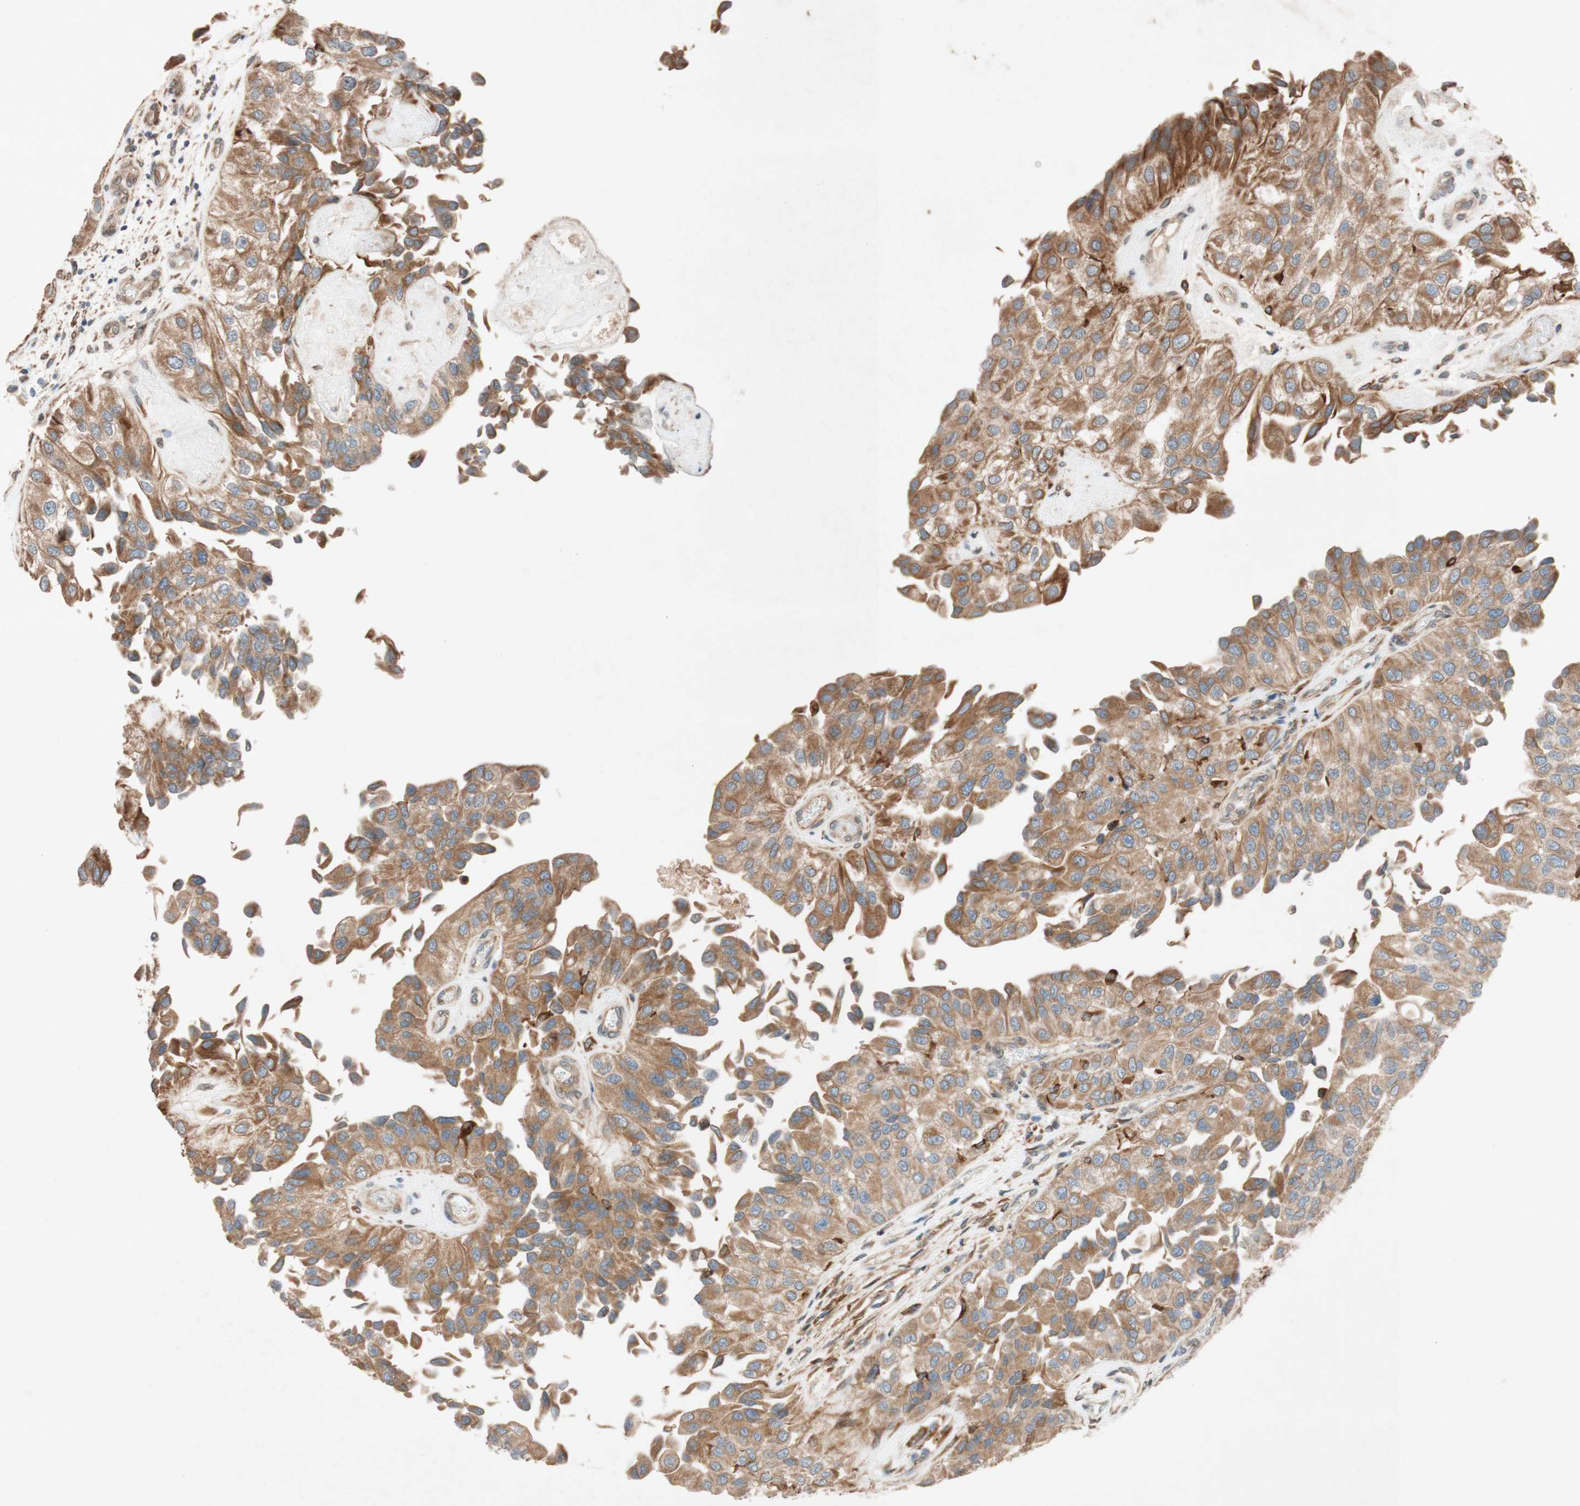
{"staining": {"intensity": "moderate", "quantity": ">75%", "location": "cytoplasmic/membranous,nuclear"}, "tissue": "urothelial cancer", "cell_type": "Tumor cells", "image_type": "cancer", "snomed": [{"axis": "morphology", "description": "Urothelial carcinoma, High grade"}, {"axis": "topography", "description": "Kidney"}, {"axis": "topography", "description": "Urinary bladder"}], "caption": "A medium amount of moderate cytoplasmic/membranous and nuclear positivity is present in about >75% of tumor cells in urothelial cancer tissue. Nuclei are stained in blue.", "gene": "PTPRU", "patient": {"sex": "male", "age": 77}}